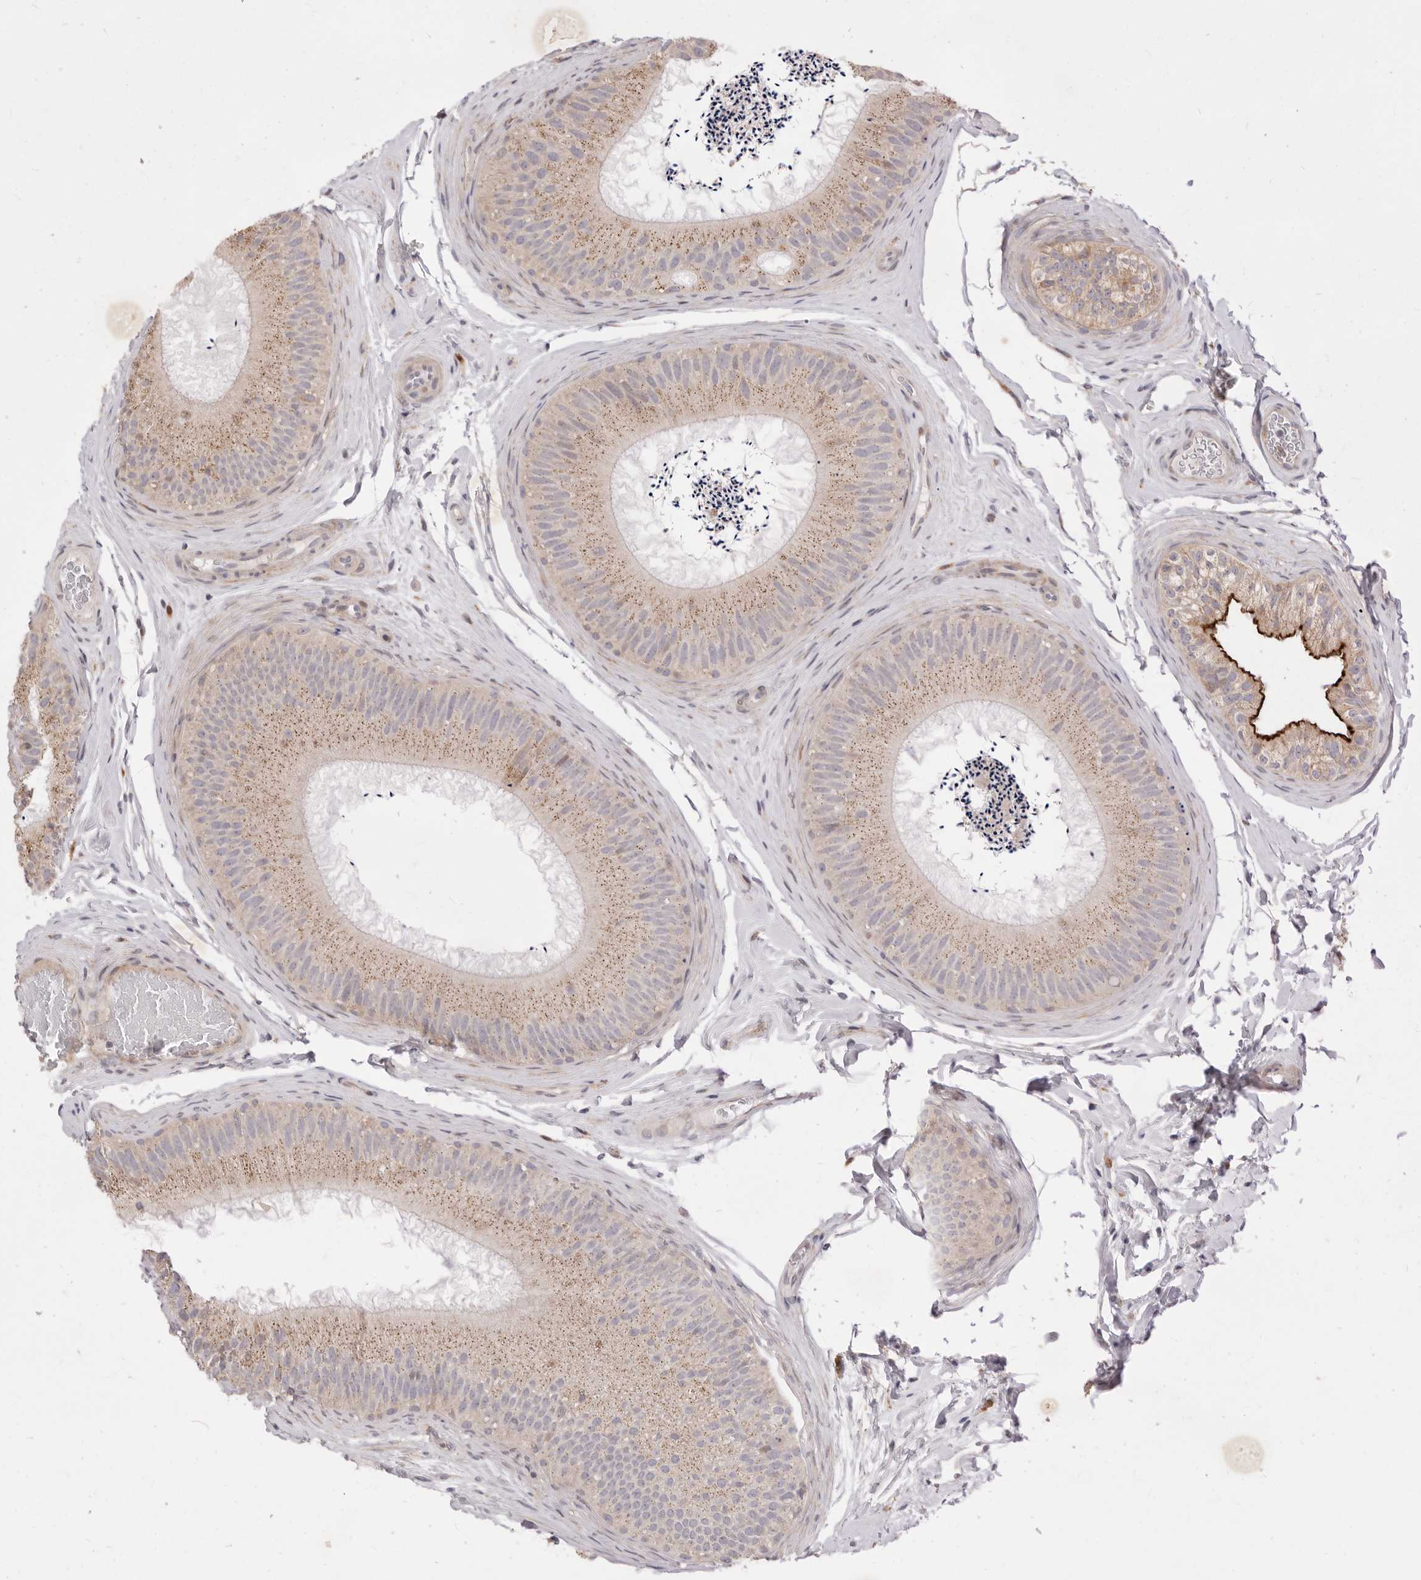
{"staining": {"intensity": "moderate", "quantity": "25%-75%", "location": "cytoplasmic/membranous"}, "tissue": "epididymis", "cell_type": "Glandular cells", "image_type": "normal", "snomed": [{"axis": "morphology", "description": "Normal tissue, NOS"}, {"axis": "topography", "description": "Epididymis"}], "caption": "Protein staining of normal epididymis shows moderate cytoplasmic/membranous positivity in about 25%-75% of glandular cells. The staining is performed using DAB brown chromogen to label protein expression. The nuclei are counter-stained blue using hematoxylin.", "gene": "USH1C", "patient": {"sex": "male", "age": 45}}